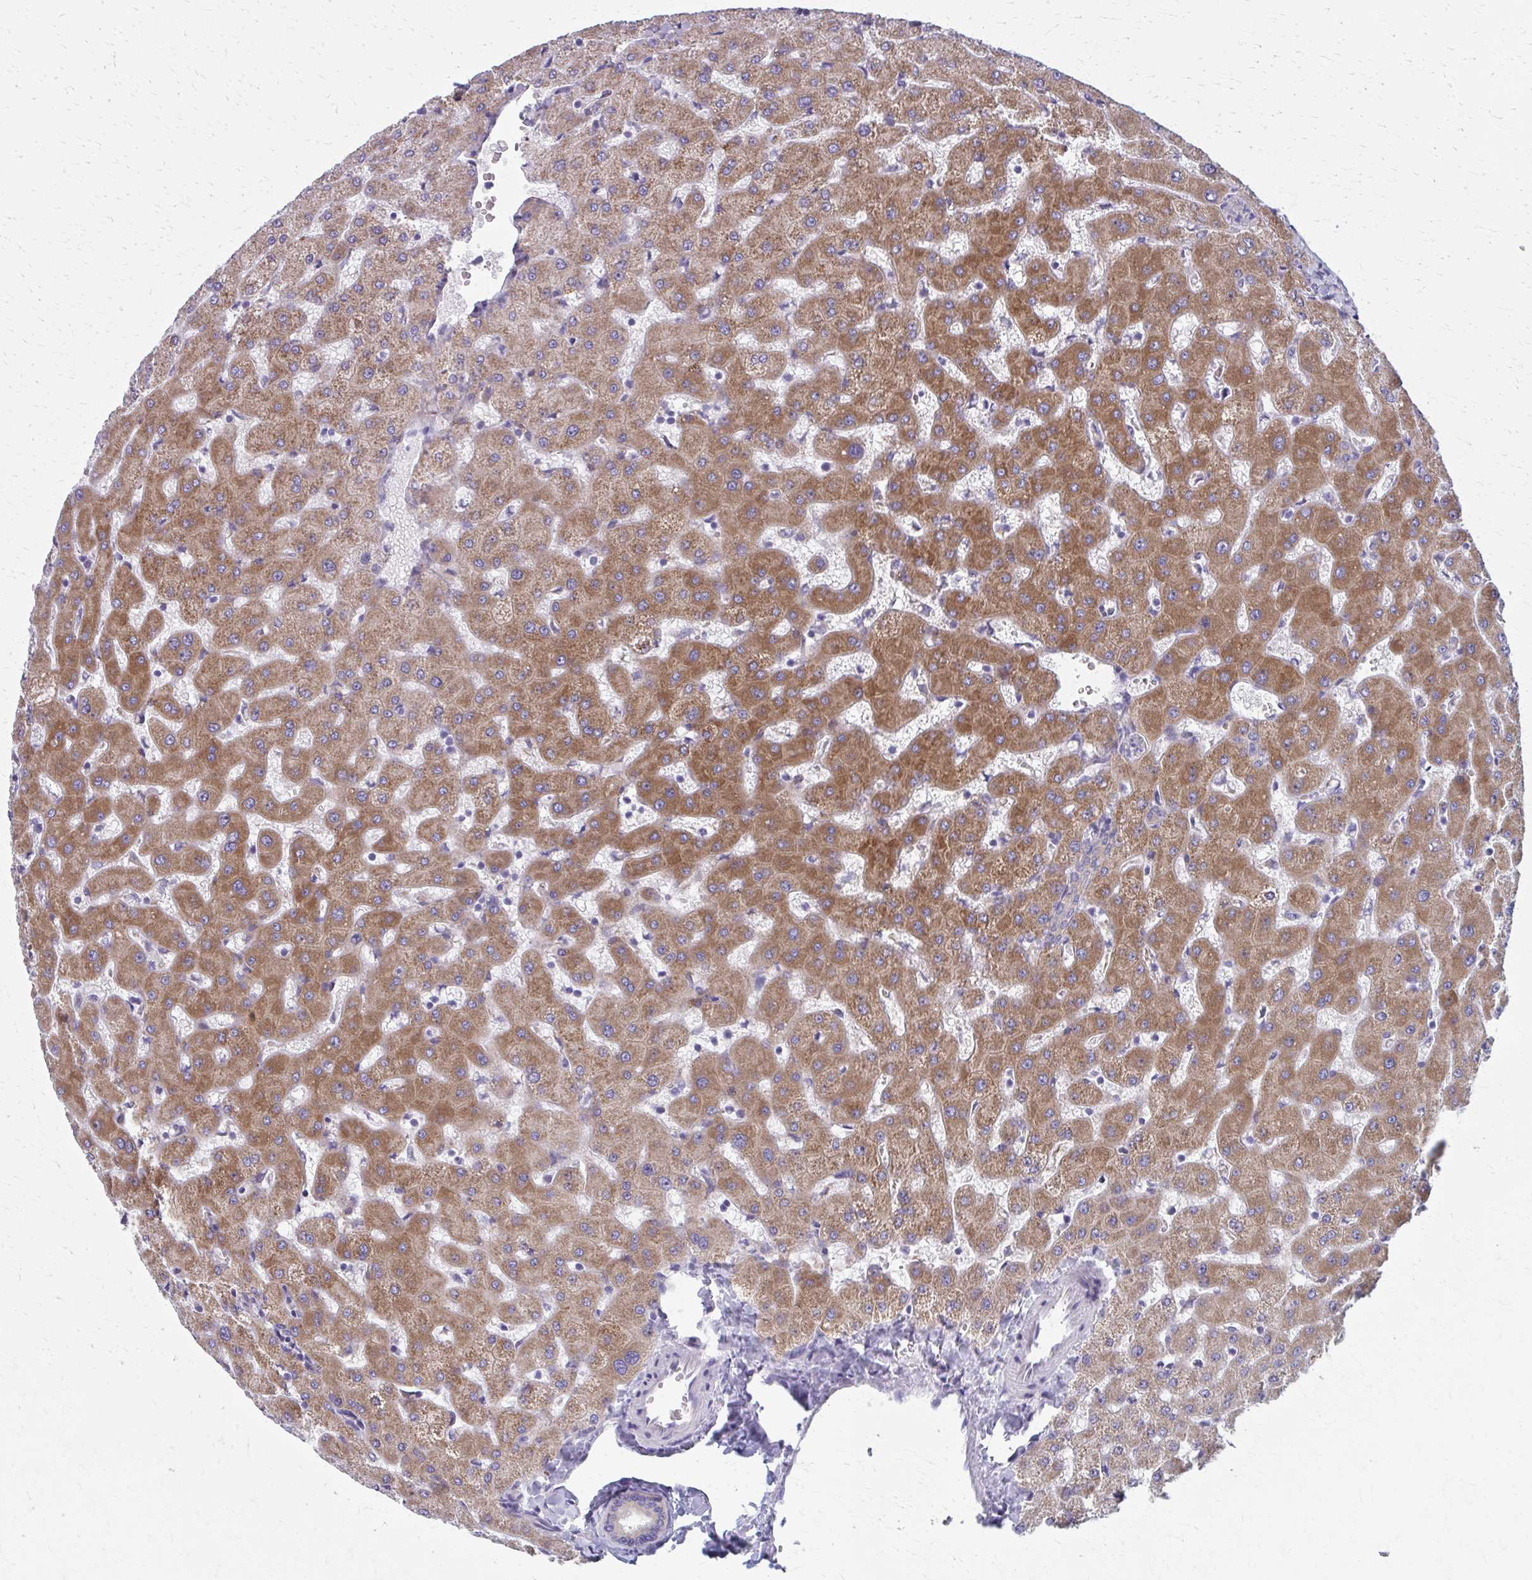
{"staining": {"intensity": "weak", "quantity": "<25%", "location": "cytoplasmic/membranous"}, "tissue": "liver", "cell_type": "Cholangiocytes", "image_type": "normal", "snomed": [{"axis": "morphology", "description": "Normal tissue, NOS"}, {"axis": "topography", "description": "Liver"}], "caption": "The photomicrograph demonstrates no staining of cholangiocytes in benign liver.", "gene": "SPATS2L", "patient": {"sex": "female", "age": 63}}